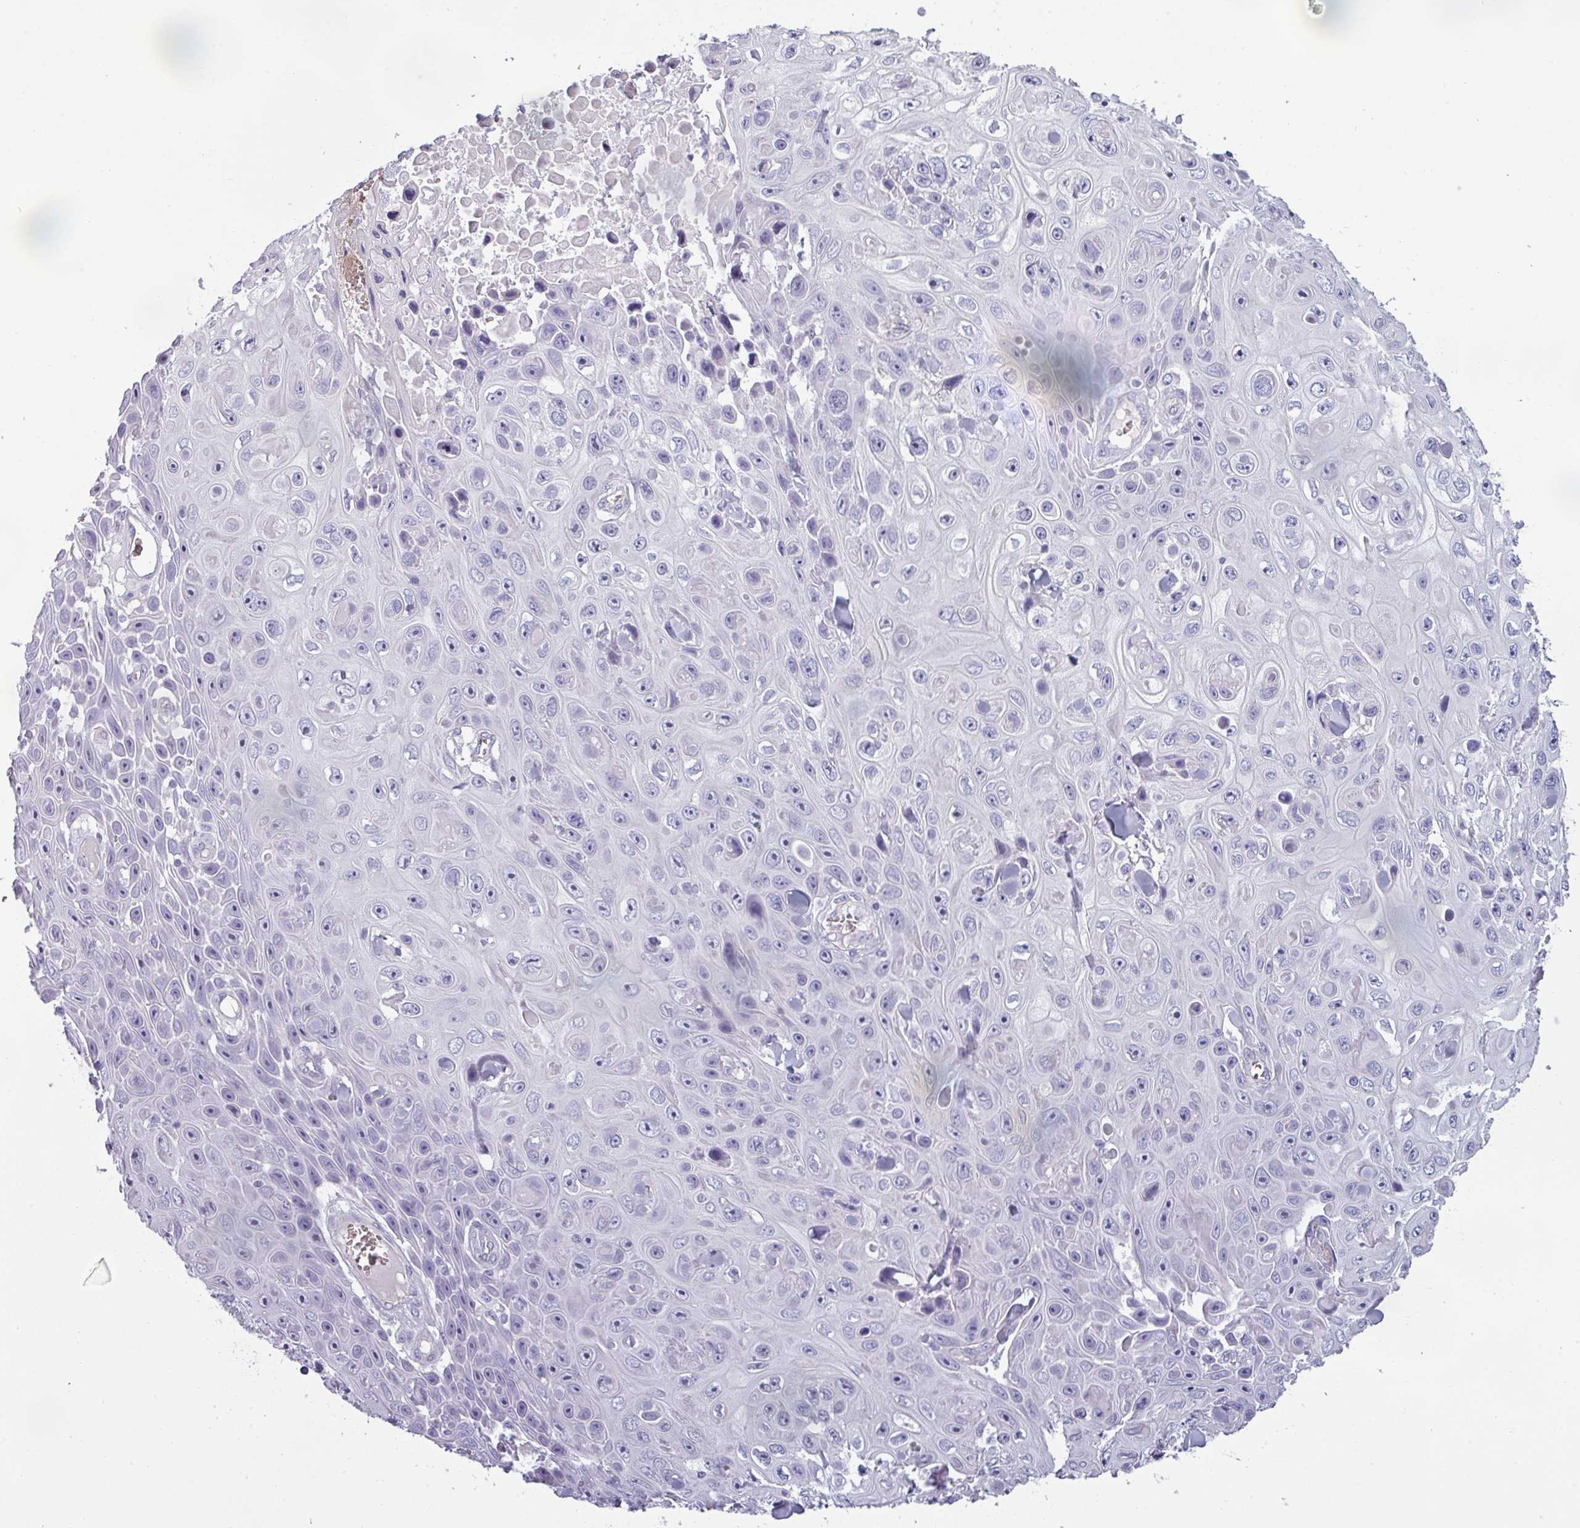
{"staining": {"intensity": "negative", "quantity": "none", "location": "none"}, "tissue": "skin cancer", "cell_type": "Tumor cells", "image_type": "cancer", "snomed": [{"axis": "morphology", "description": "Squamous cell carcinoma, NOS"}, {"axis": "topography", "description": "Skin"}], "caption": "Immunohistochemistry photomicrograph of neoplastic tissue: squamous cell carcinoma (skin) stained with DAB (3,3'-diaminobenzidine) reveals no significant protein staining in tumor cells.", "gene": "AREL1", "patient": {"sex": "male", "age": 82}}